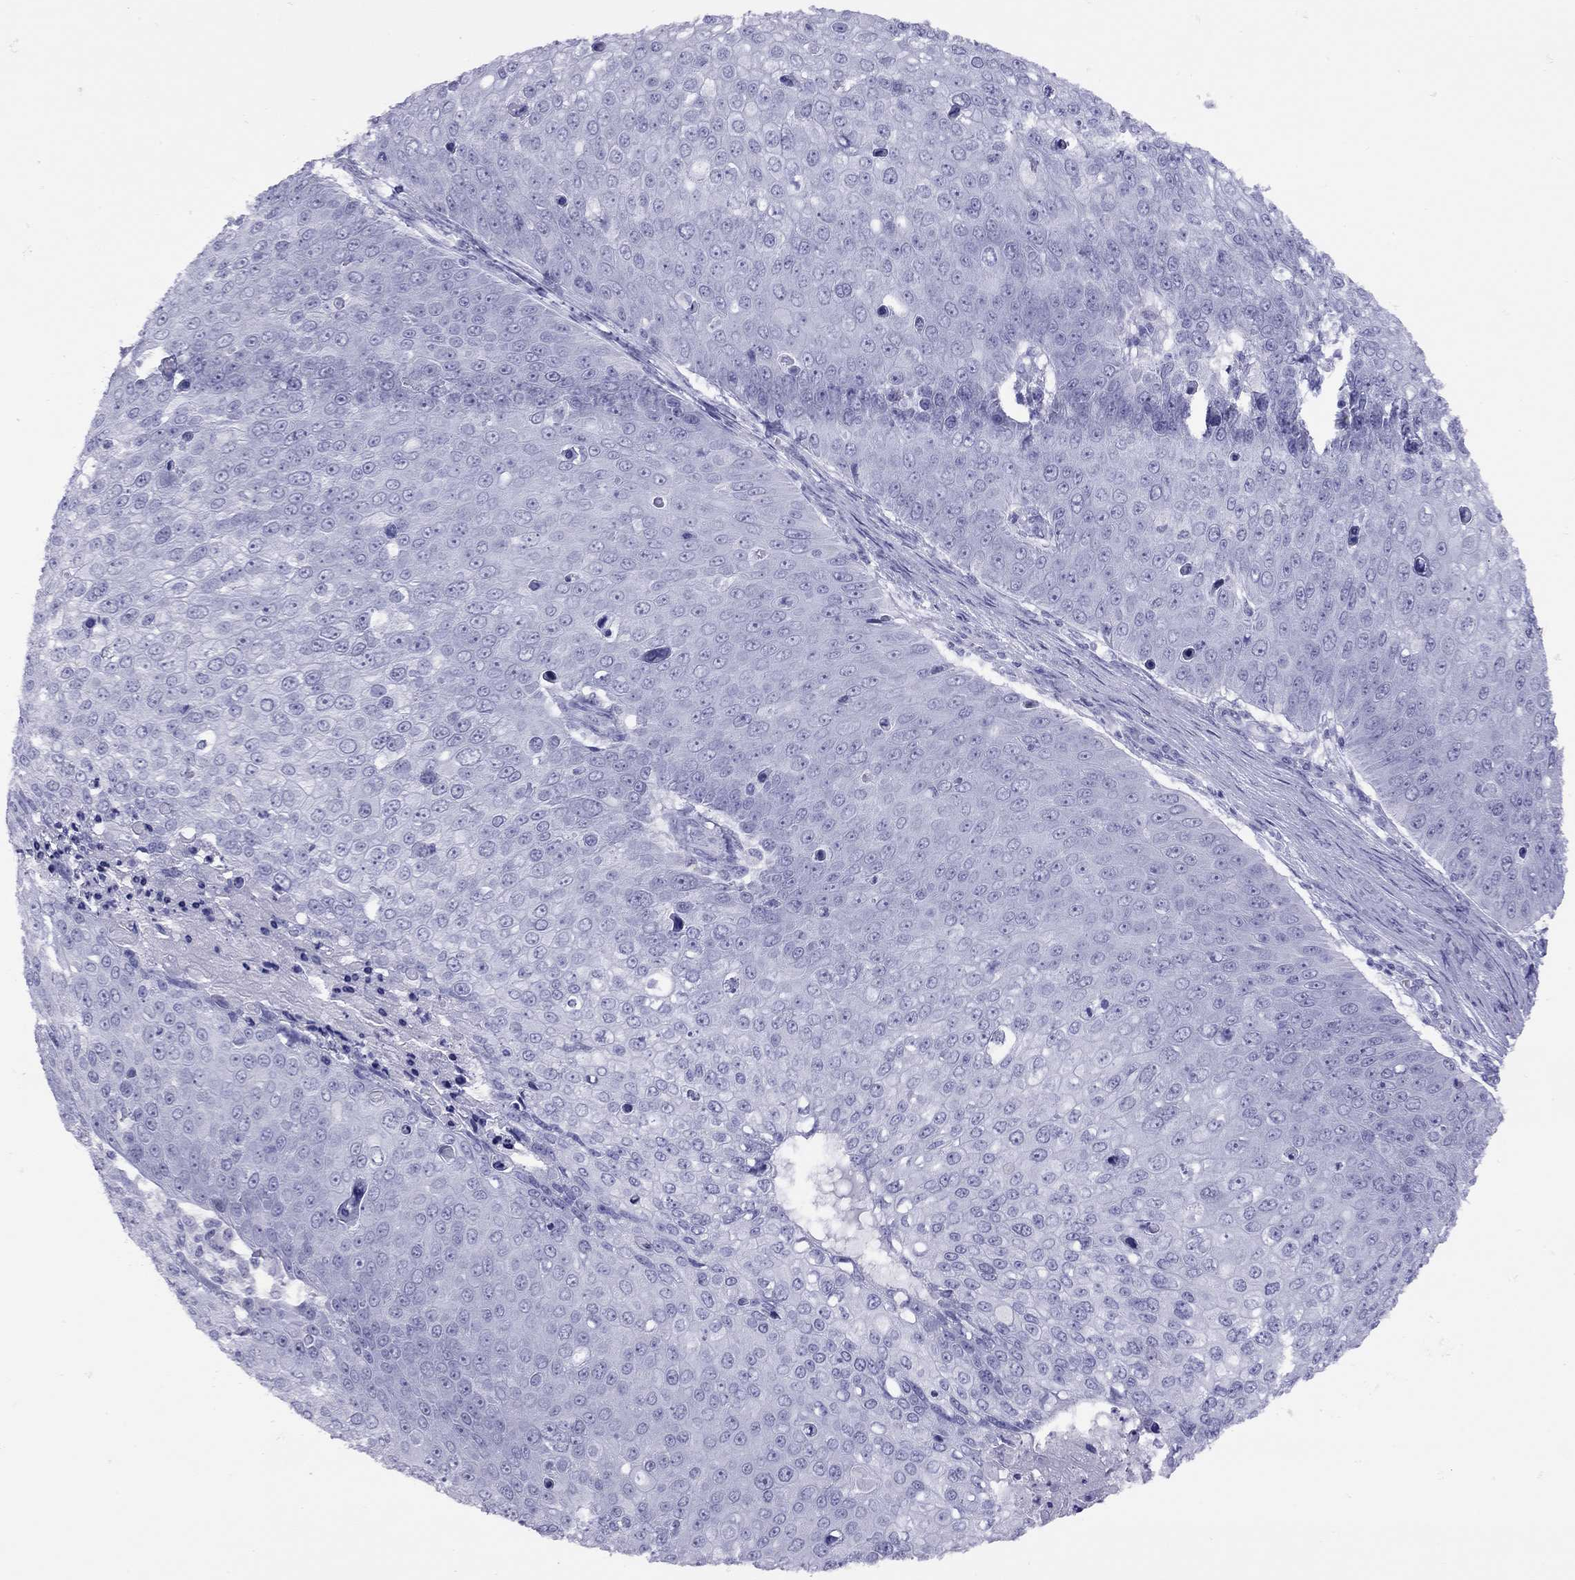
{"staining": {"intensity": "negative", "quantity": "none", "location": "none"}, "tissue": "skin cancer", "cell_type": "Tumor cells", "image_type": "cancer", "snomed": [{"axis": "morphology", "description": "Squamous cell carcinoma, NOS"}, {"axis": "topography", "description": "Skin"}], "caption": "Tumor cells are negative for protein expression in human skin cancer (squamous cell carcinoma). (DAB IHC, high magnification).", "gene": "LYAR", "patient": {"sex": "male", "age": 71}}